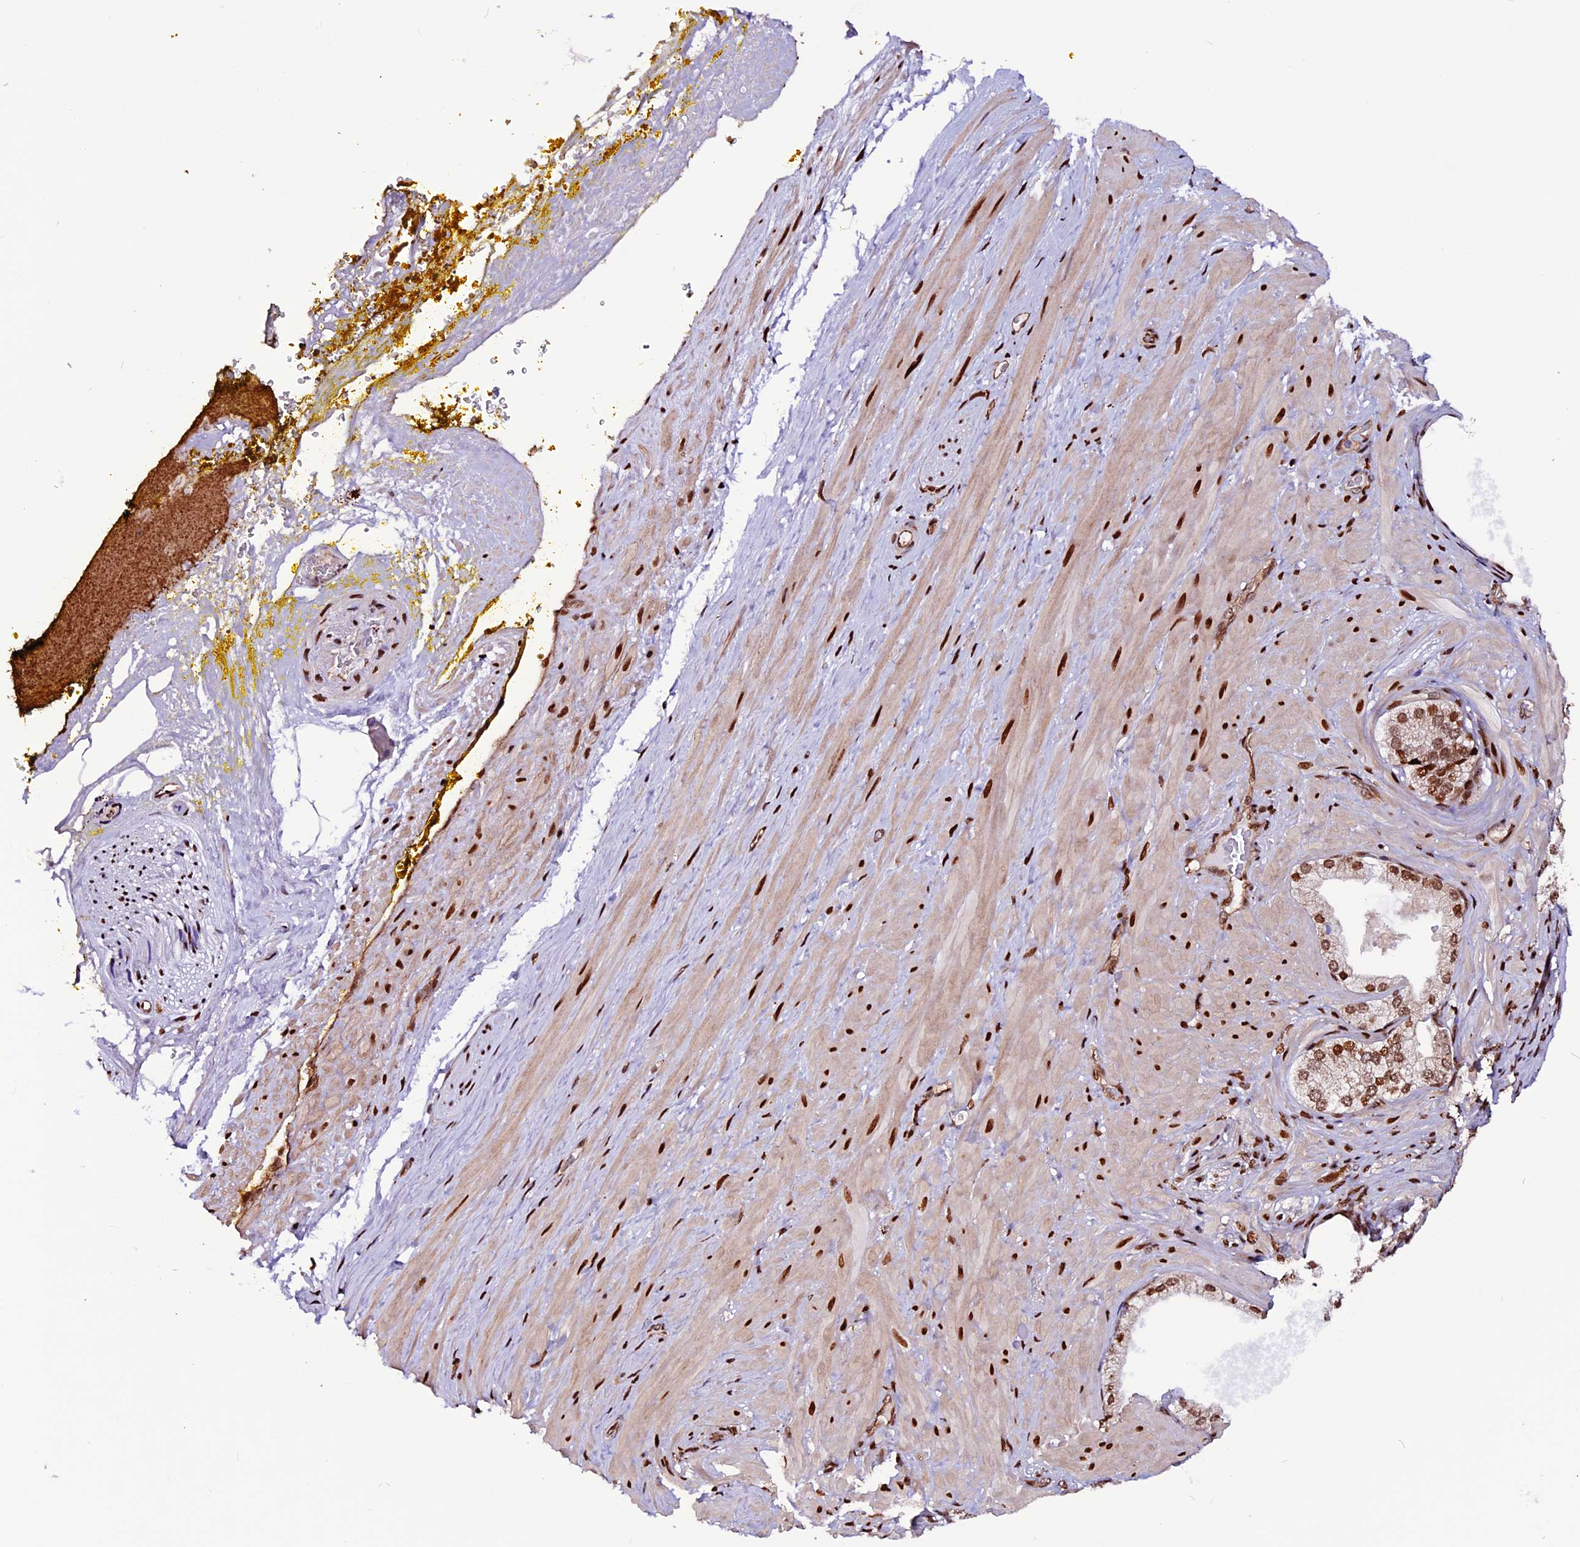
{"staining": {"intensity": "strong", "quantity": ">75%", "location": "nuclear"}, "tissue": "adipose tissue", "cell_type": "Adipocytes", "image_type": "normal", "snomed": [{"axis": "morphology", "description": "Normal tissue, NOS"}, {"axis": "morphology", "description": "Adenocarcinoma, Low grade"}, {"axis": "topography", "description": "Prostate"}, {"axis": "topography", "description": "Peripheral nerve tissue"}], "caption": "DAB immunohistochemical staining of normal human adipose tissue demonstrates strong nuclear protein positivity in approximately >75% of adipocytes. (Stains: DAB (3,3'-diaminobenzidine) in brown, nuclei in blue, Microscopy: brightfield microscopy at high magnification).", "gene": "RINL", "patient": {"sex": "male", "age": 63}}